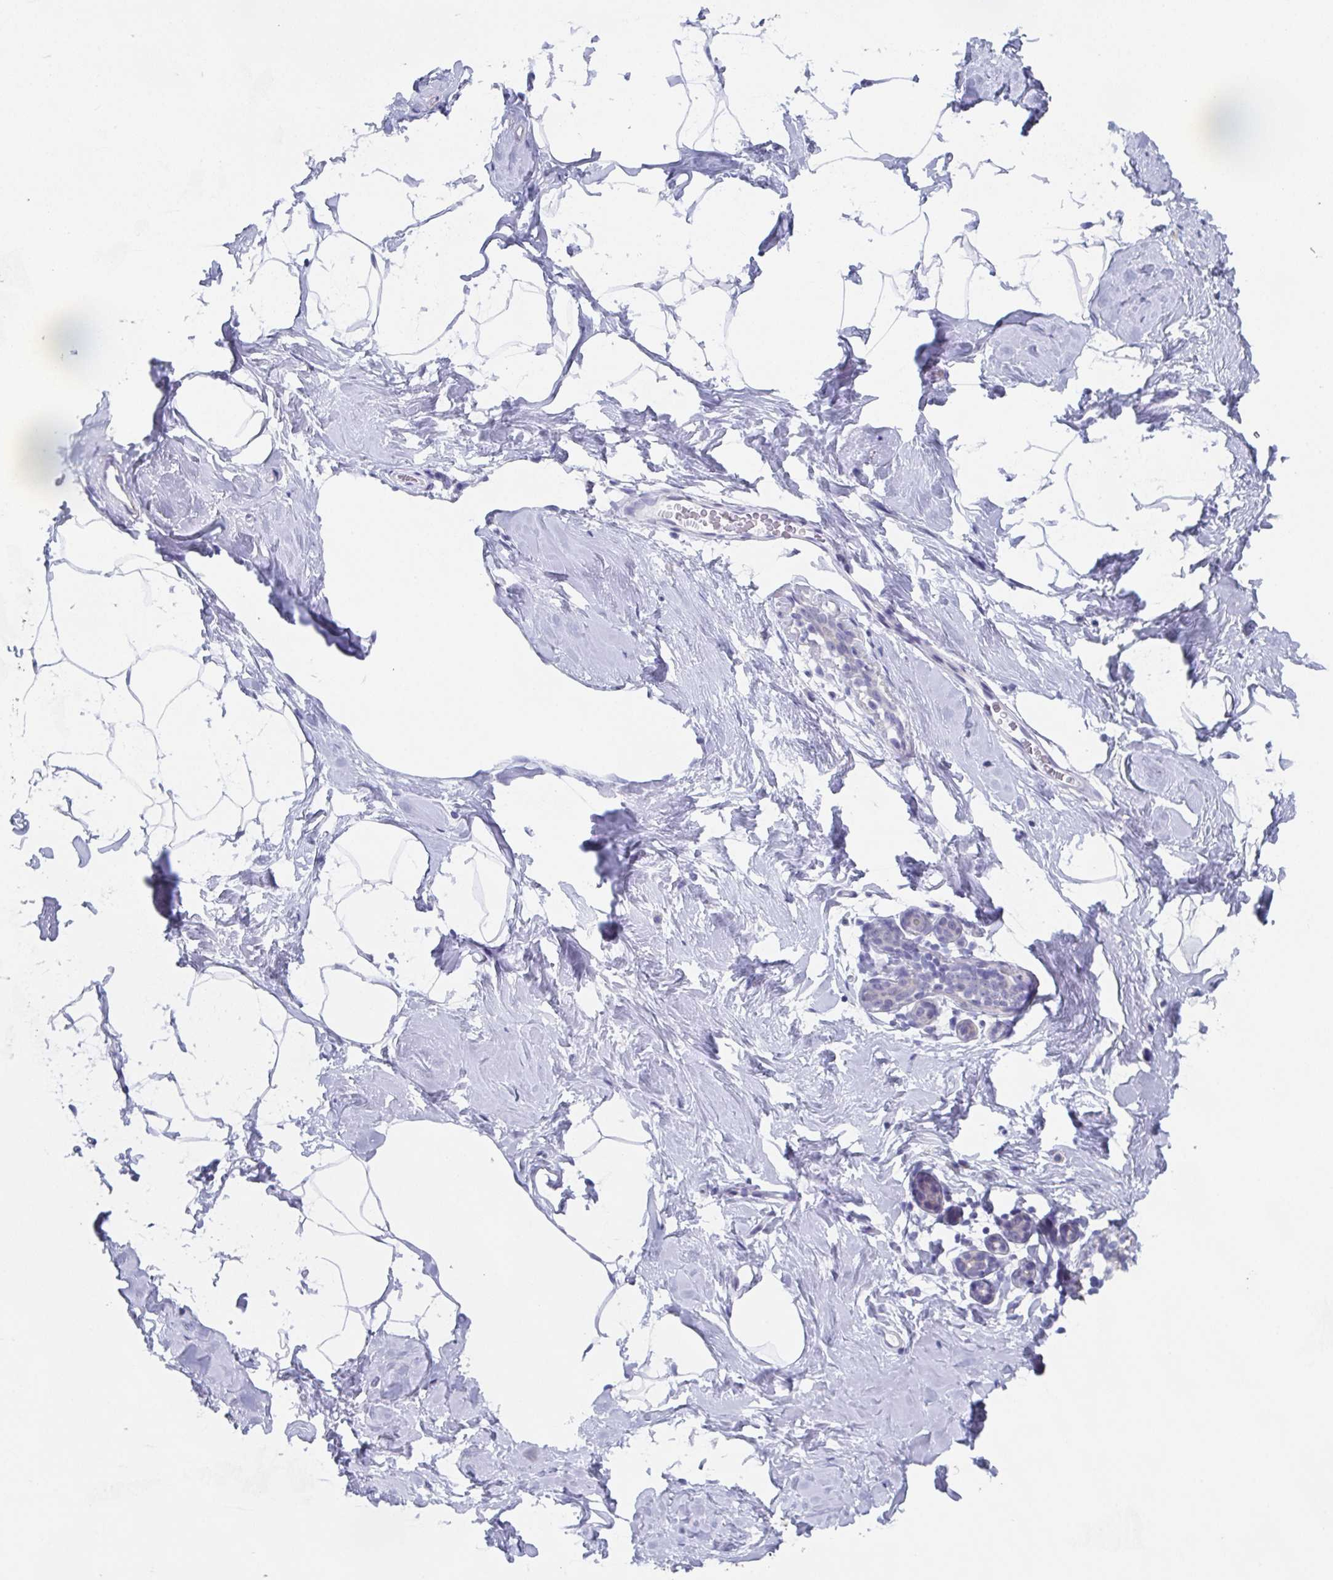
{"staining": {"intensity": "negative", "quantity": "none", "location": "none"}, "tissue": "breast", "cell_type": "Adipocytes", "image_type": "normal", "snomed": [{"axis": "morphology", "description": "Normal tissue, NOS"}, {"axis": "topography", "description": "Breast"}], "caption": "Protein analysis of unremarkable breast demonstrates no significant staining in adipocytes. (DAB (3,3'-diaminobenzidine) IHC, high magnification).", "gene": "DYDC2", "patient": {"sex": "female", "age": 32}}